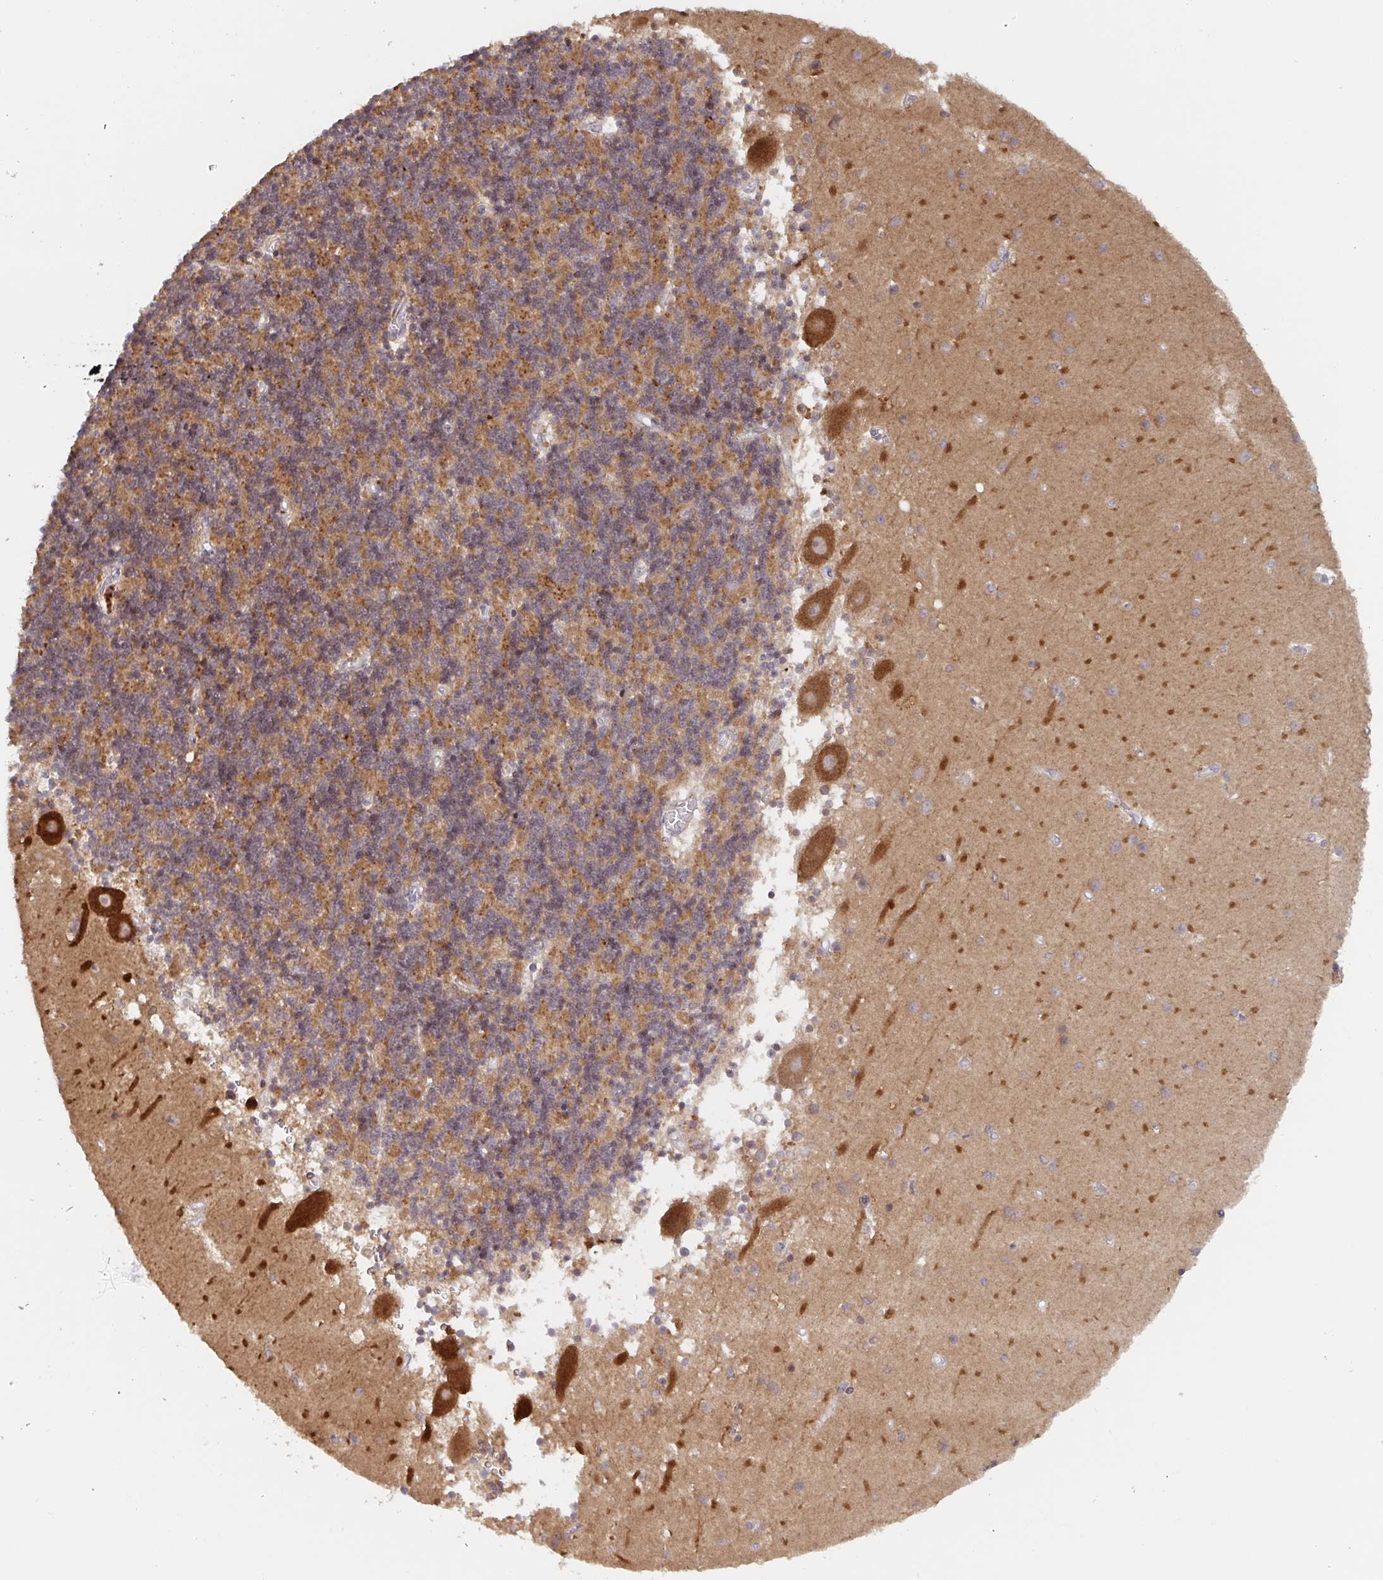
{"staining": {"intensity": "moderate", "quantity": ">75%", "location": "cytoplasmic/membranous"}, "tissue": "cerebellum", "cell_type": "Cells in granular layer", "image_type": "normal", "snomed": [{"axis": "morphology", "description": "Normal tissue, NOS"}, {"axis": "topography", "description": "Cerebellum"}], "caption": "Protein staining of normal cerebellum displays moderate cytoplasmic/membranous staining in approximately >75% of cells in granular layer. The protein of interest is stained brown, and the nuclei are stained in blue (DAB (3,3'-diaminobenzidine) IHC with brightfield microscopy, high magnification).", "gene": "DCST1", "patient": {"sex": "male", "age": 54}}